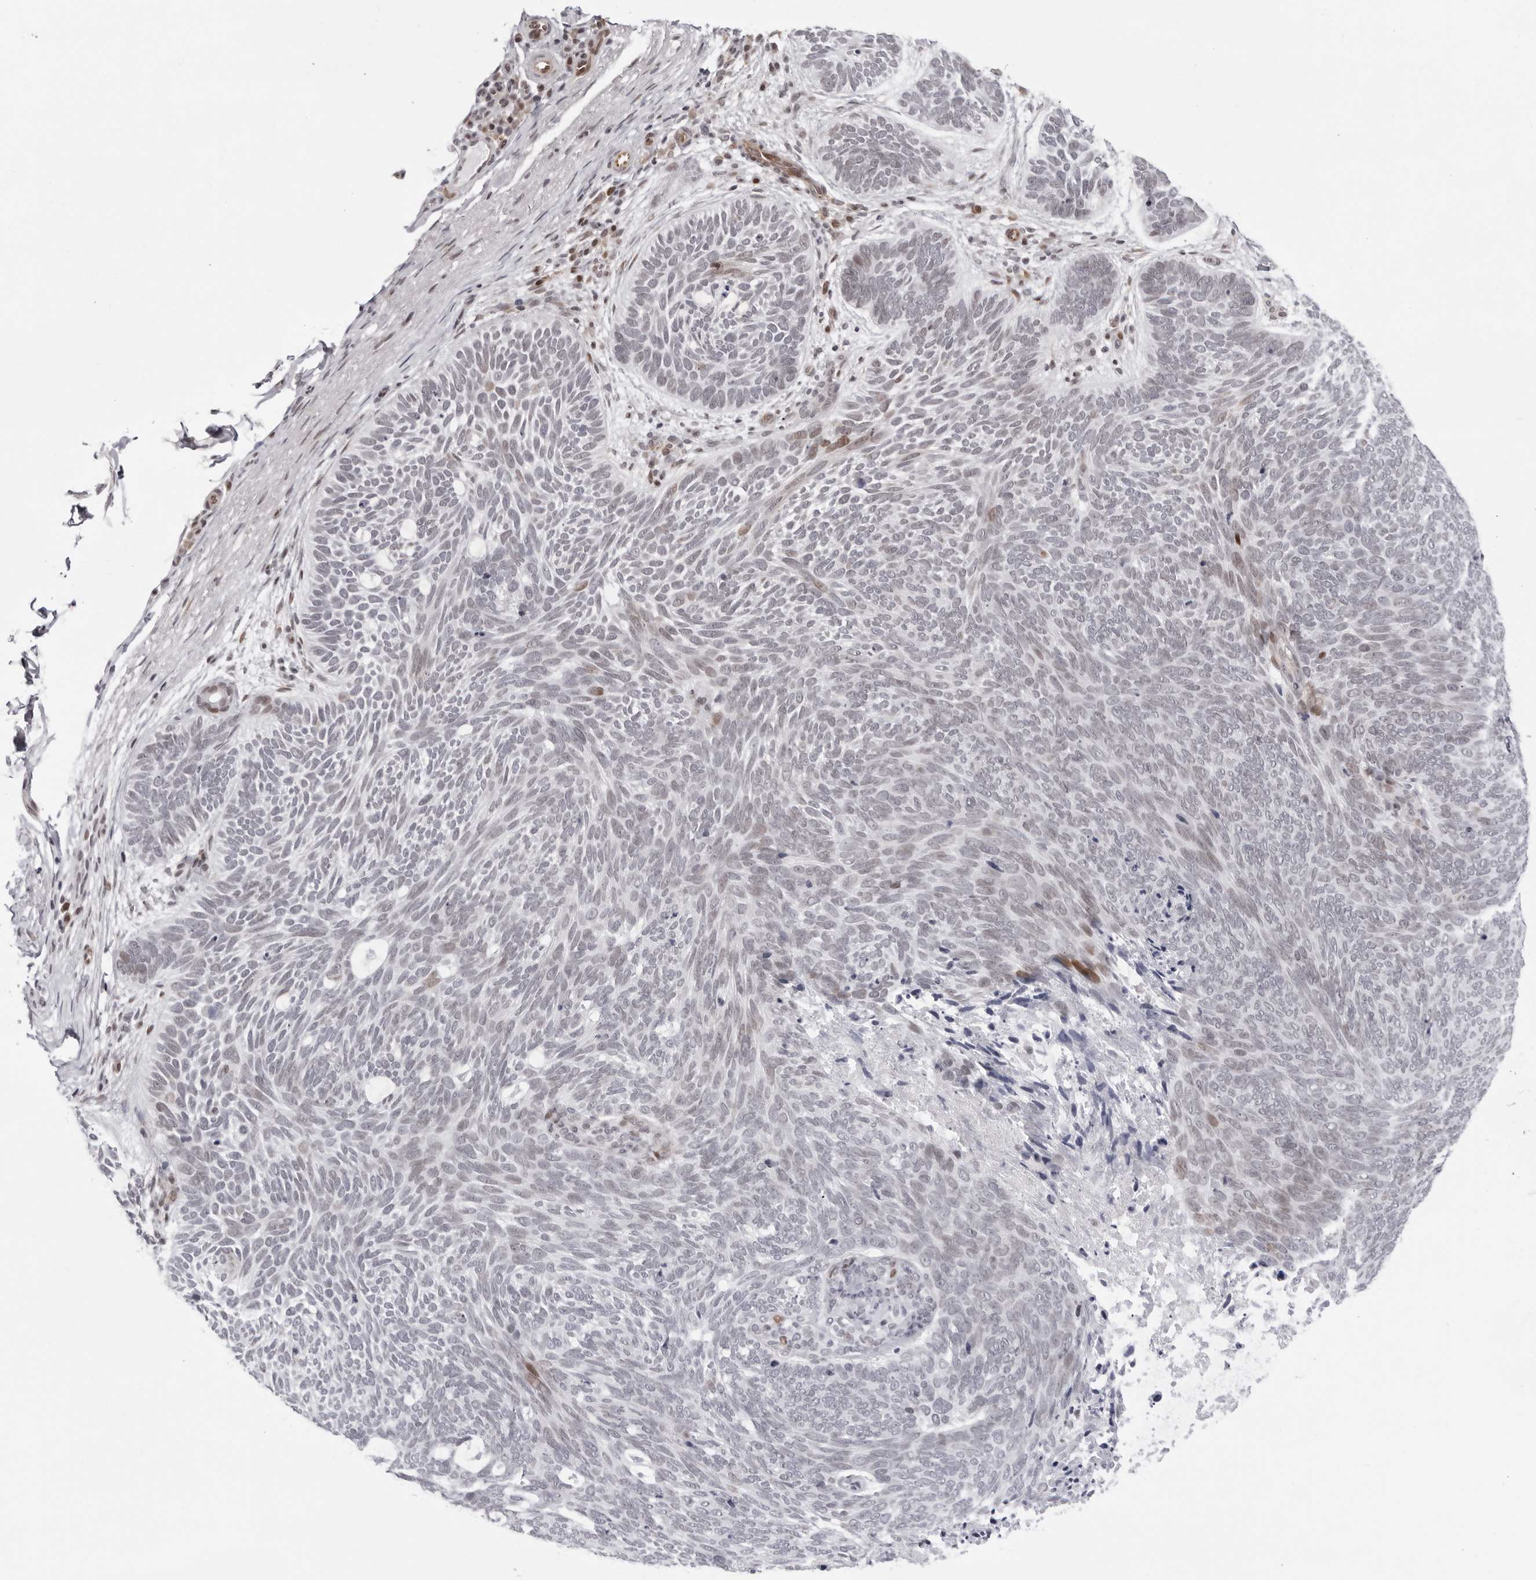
{"staining": {"intensity": "weak", "quantity": "<25%", "location": "nuclear"}, "tissue": "skin cancer", "cell_type": "Tumor cells", "image_type": "cancer", "snomed": [{"axis": "morphology", "description": "Basal cell carcinoma"}, {"axis": "topography", "description": "Skin"}], "caption": "Immunohistochemical staining of basal cell carcinoma (skin) exhibits no significant expression in tumor cells. The staining was performed using DAB (3,3'-diaminobenzidine) to visualize the protein expression in brown, while the nuclei were stained in blue with hematoxylin (Magnification: 20x).", "gene": "NTPCR", "patient": {"sex": "female", "age": 85}}